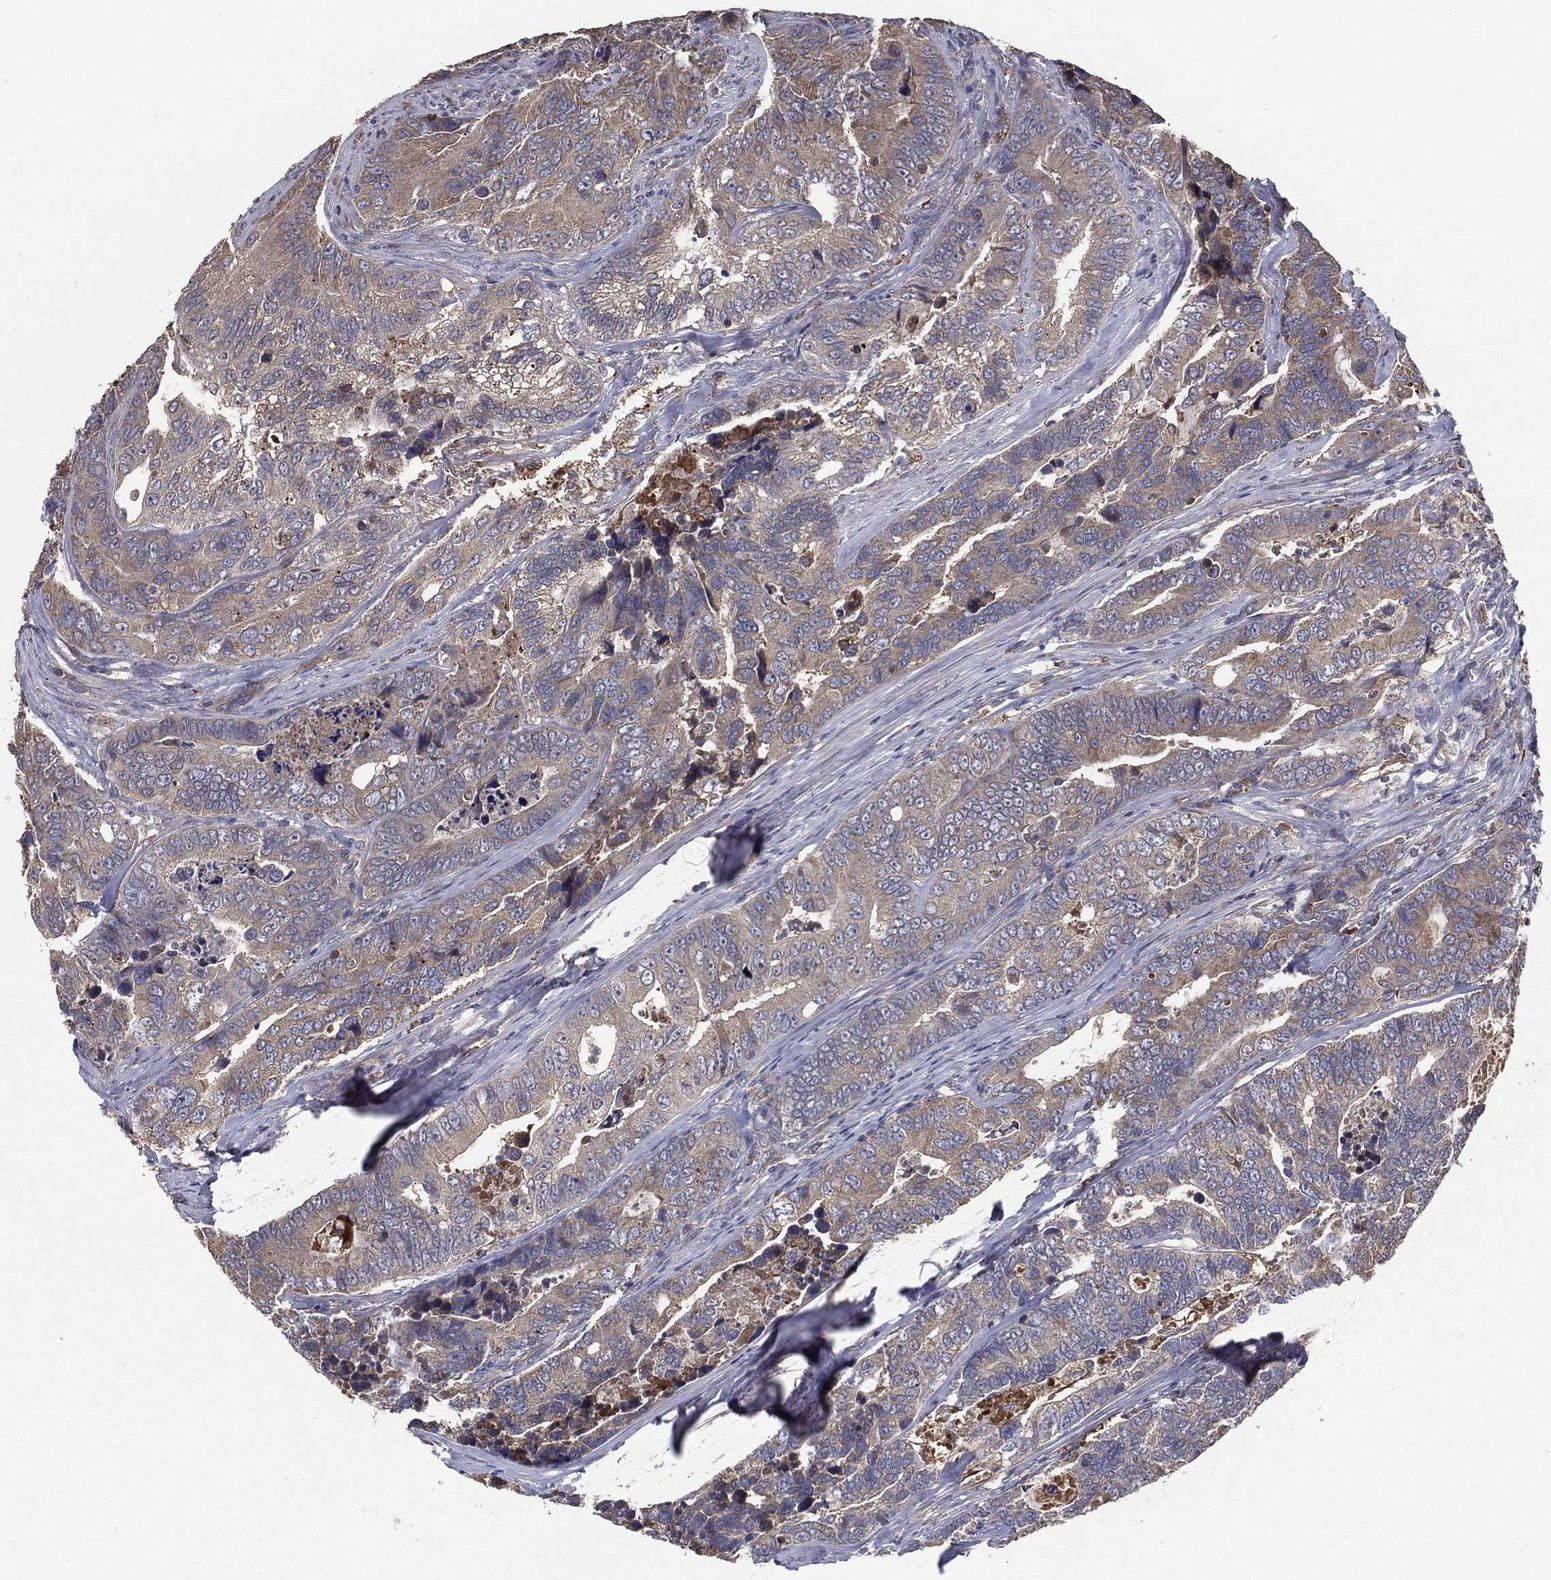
{"staining": {"intensity": "weak", "quantity": "<25%", "location": "cytoplasmic/membranous"}, "tissue": "colorectal cancer", "cell_type": "Tumor cells", "image_type": "cancer", "snomed": [{"axis": "morphology", "description": "Adenocarcinoma, NOS"}, {"axis": "topography", "description": "Colon"}], "caption": "There is no significant positivity in tumor cells of adenocarcinoma (colorectal). (DAB (3,3'-diaminobenzidine) IHC visualized using brightfield microscopy, high magnification).", "gene": "MT-ND1", "patient": {"sex": "female", "age": 72}}